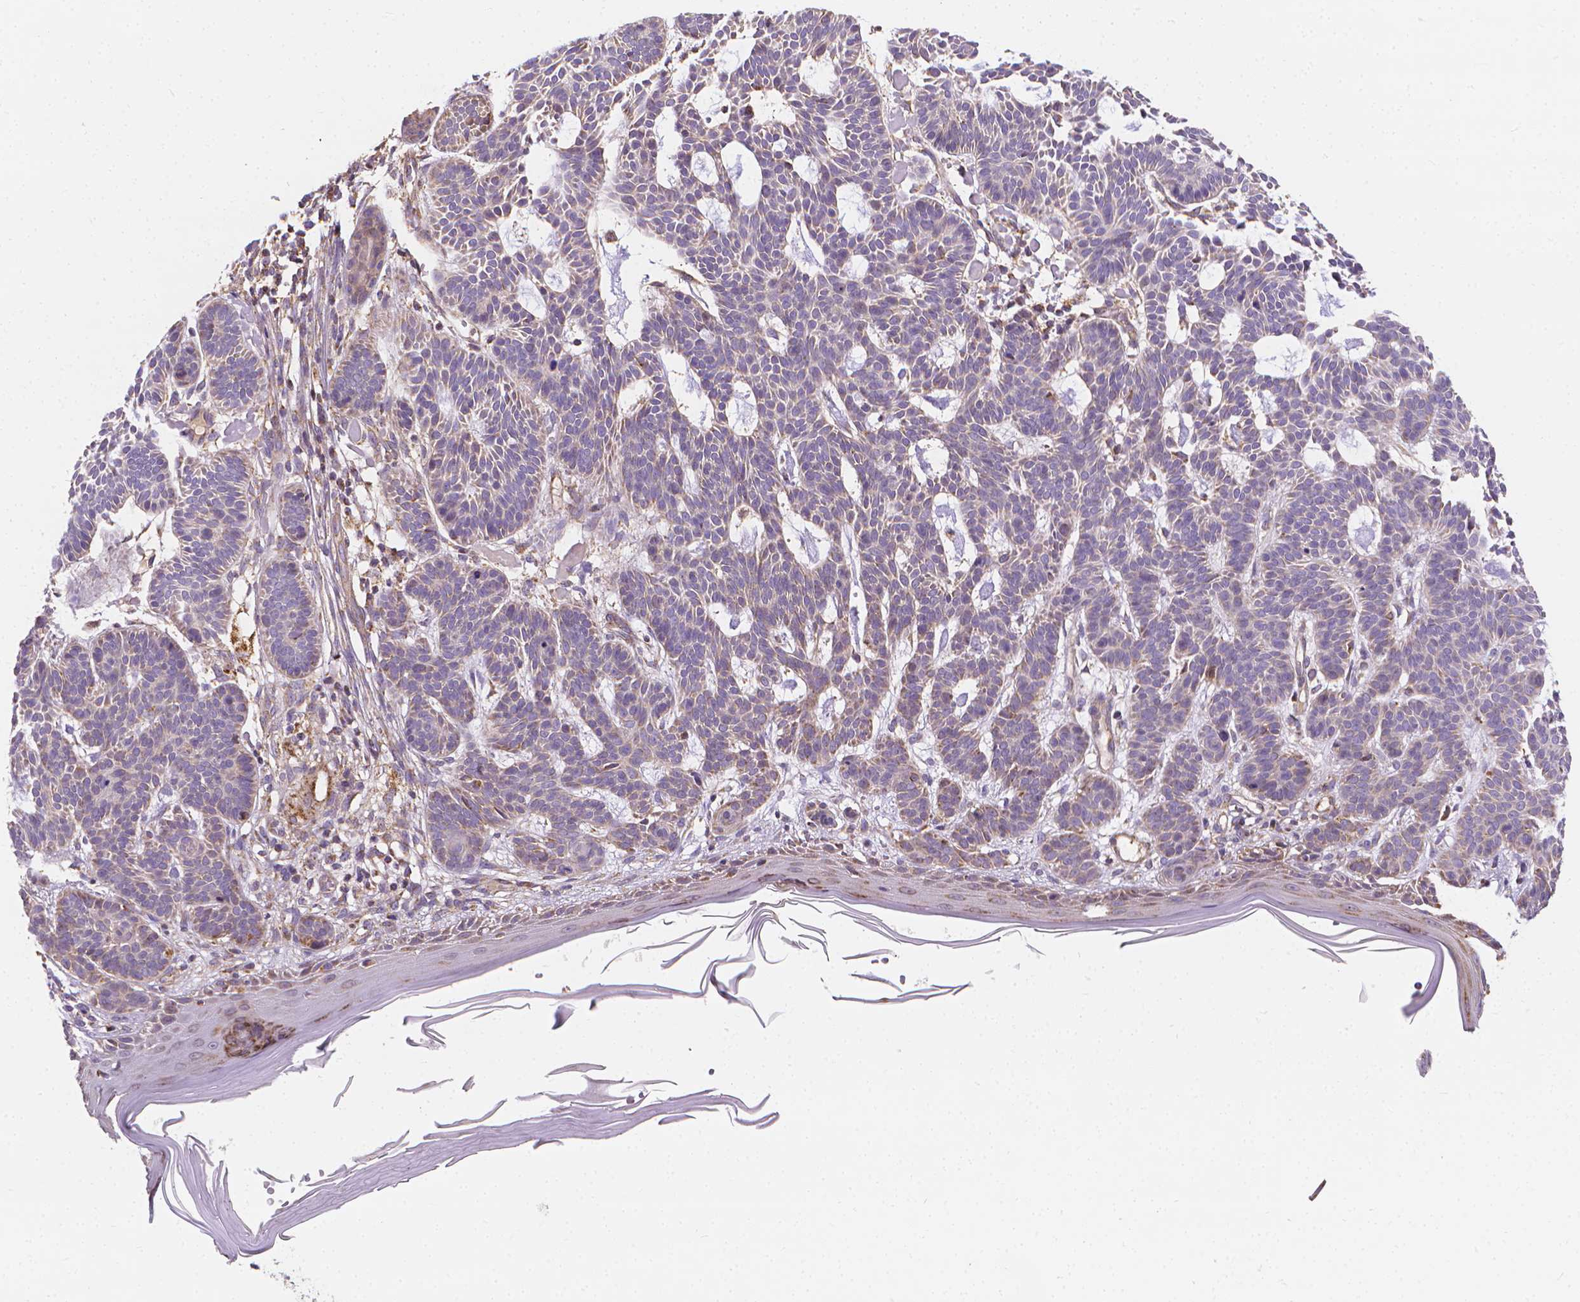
{"staining": {"intensity": "negative", "quantity": "none", "location": "none"}, "tissue": "skin cancer", "cell_type": "Tumor cells", "image_type": "cancer", "snomed": [{"axis": "morphology", "description": "Basal cell carcinoma"}, {"axis": "topography", "description": "Skin"}], "caption": "Histopathology image shows no protein expression in tumor cells of skin basal cell carcinoma tissue.", "gene": "SNCAIP", "patient": {"sex": "male", "age": 85}}